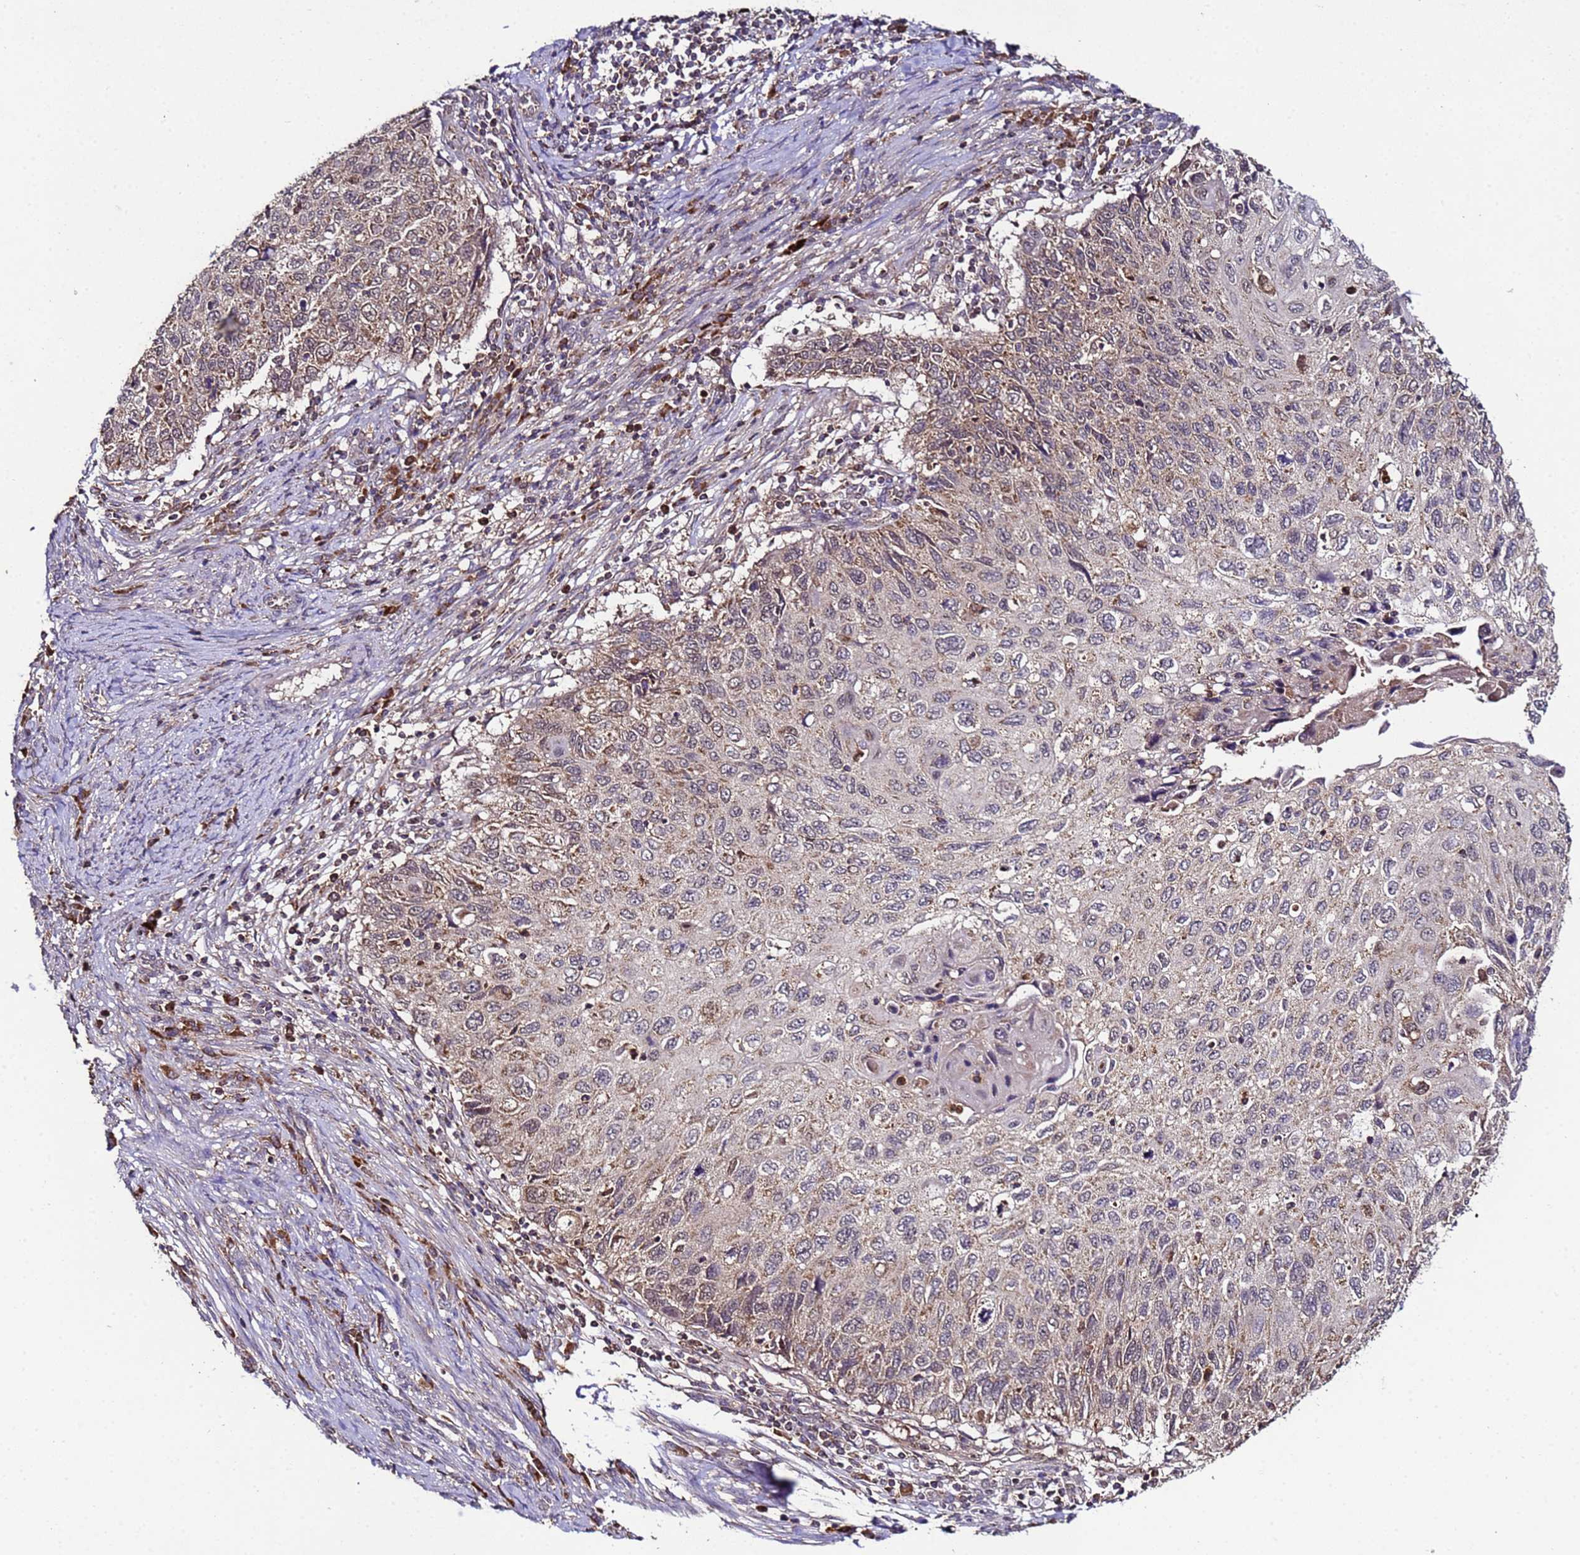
{"staining": {"intensity": "weak", "quantity": ">75%", "location": "cytoplasmic/membranous"}, "tissue": "cervical cancer", "cell_type": "Tumor cells", "image_type": "cancer", "snomed": [{"axis": "morphology", "description": "Squamous cell carcinoma, NOS"}, {"axis": "topography", "description": "Cervix"}], "caption": "Immunohistochemistry photomicrograph of neoplastic tissue: human cervical cancer stained using IHC displays low levels of weak protein expression localized specifically in the cytoplasmic/membranous of tumor cells, appearing as a cytoplasmic/membranous brown color.", "gene": "HSPBAP1", "patient": {"sex": "female", "age": 70}}